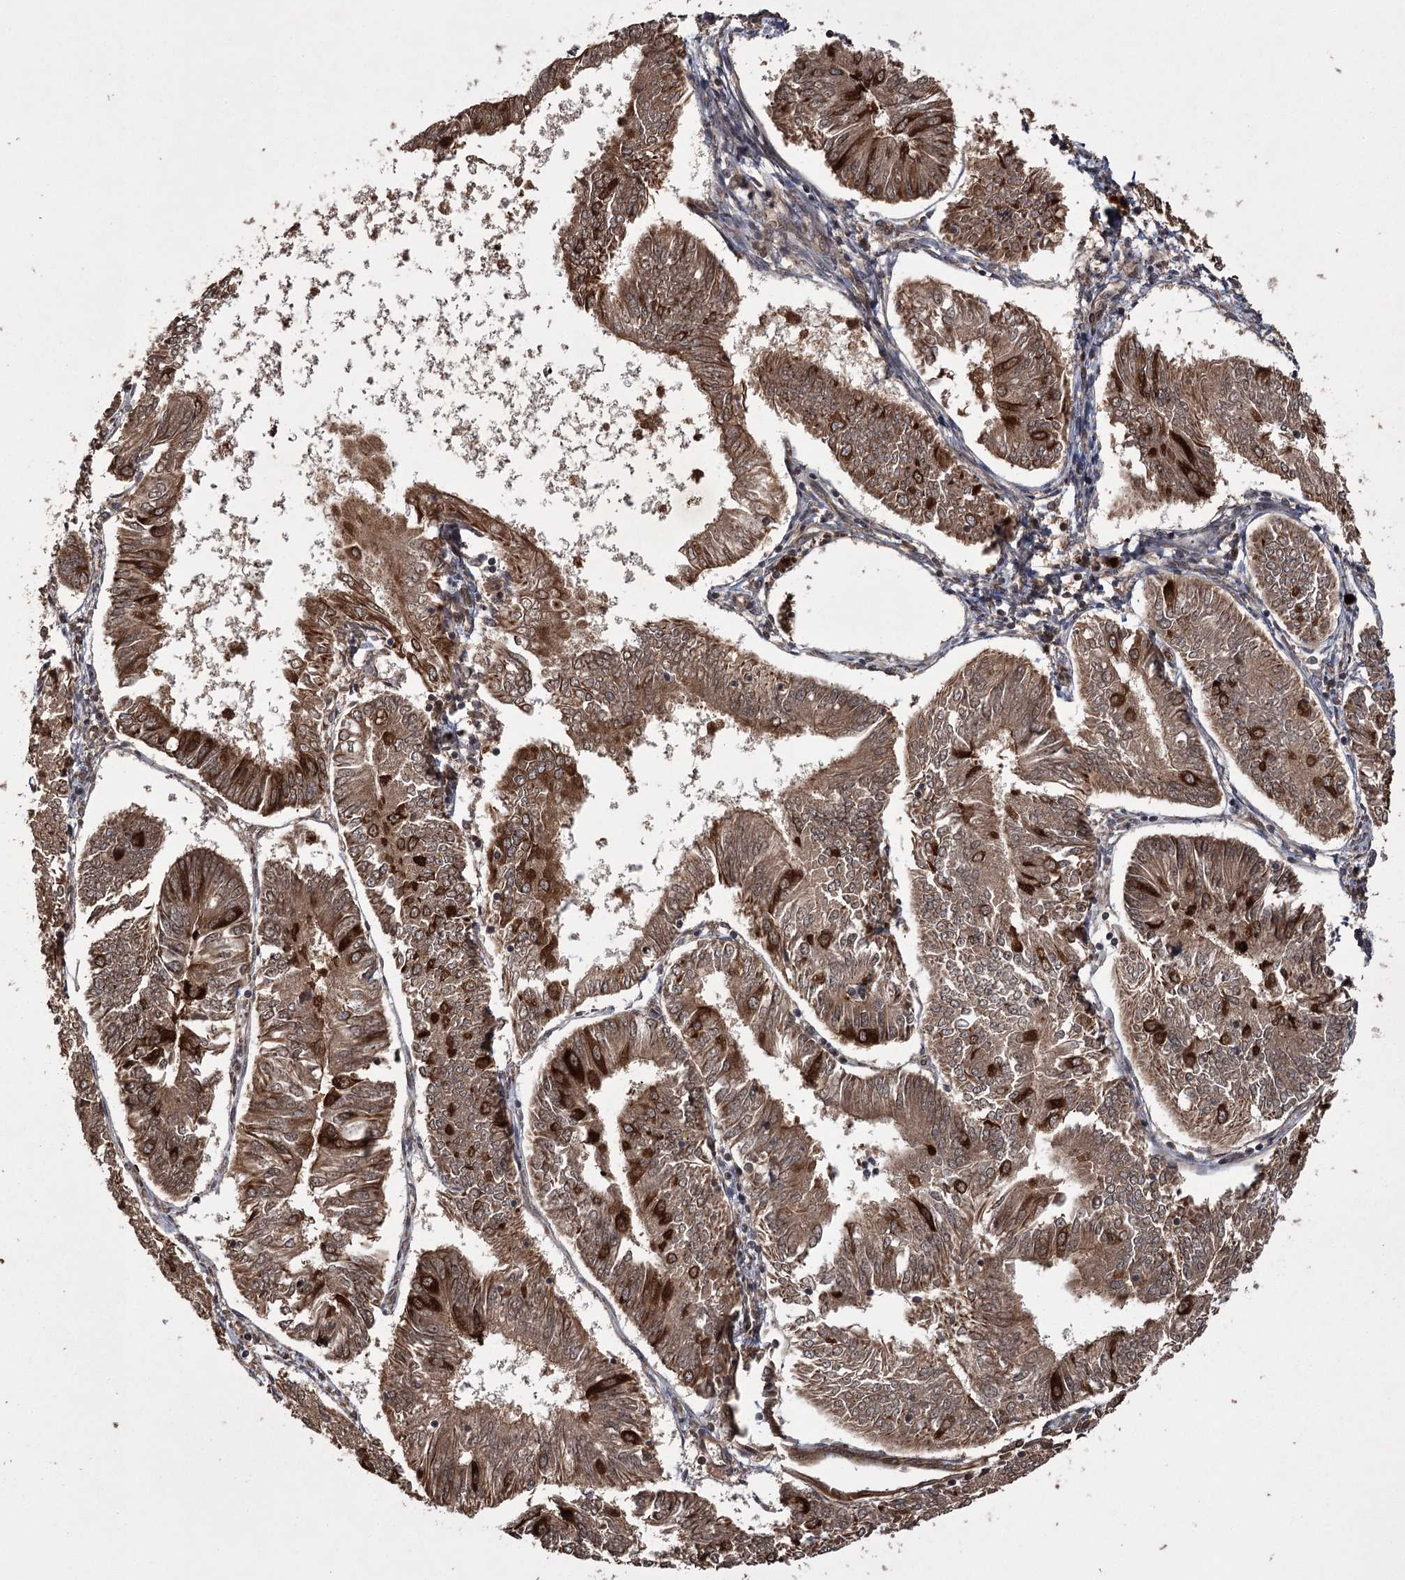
{"staining": {"intensity": "moderate", "quantity": ">75%", "location": "cytoplasmic/membranous"}, "tissue": "endometrial cancer", "cell_type": "Tumor cells", "image_type": "cancer", "snomed": [{"axis": "morphology", "description": "Adenocarcinoma, NOS"}, {"axis": "topography", "description": "Endometrium"}], "caption": "High-power microscopy captured an immunohistochemistry image of adenocarcinoma (endometrial), revealing moderate cytoplasmic/membranous expression in about >75% of tumor cells. Using DAB (3,3'-diaminobenzidine) (brown) and hematoxylin (blue) stains, captured at high magnification using brightfield microscopy.", "gene": "RPAP3", "patient": {"sex": "female", "age": 58}}